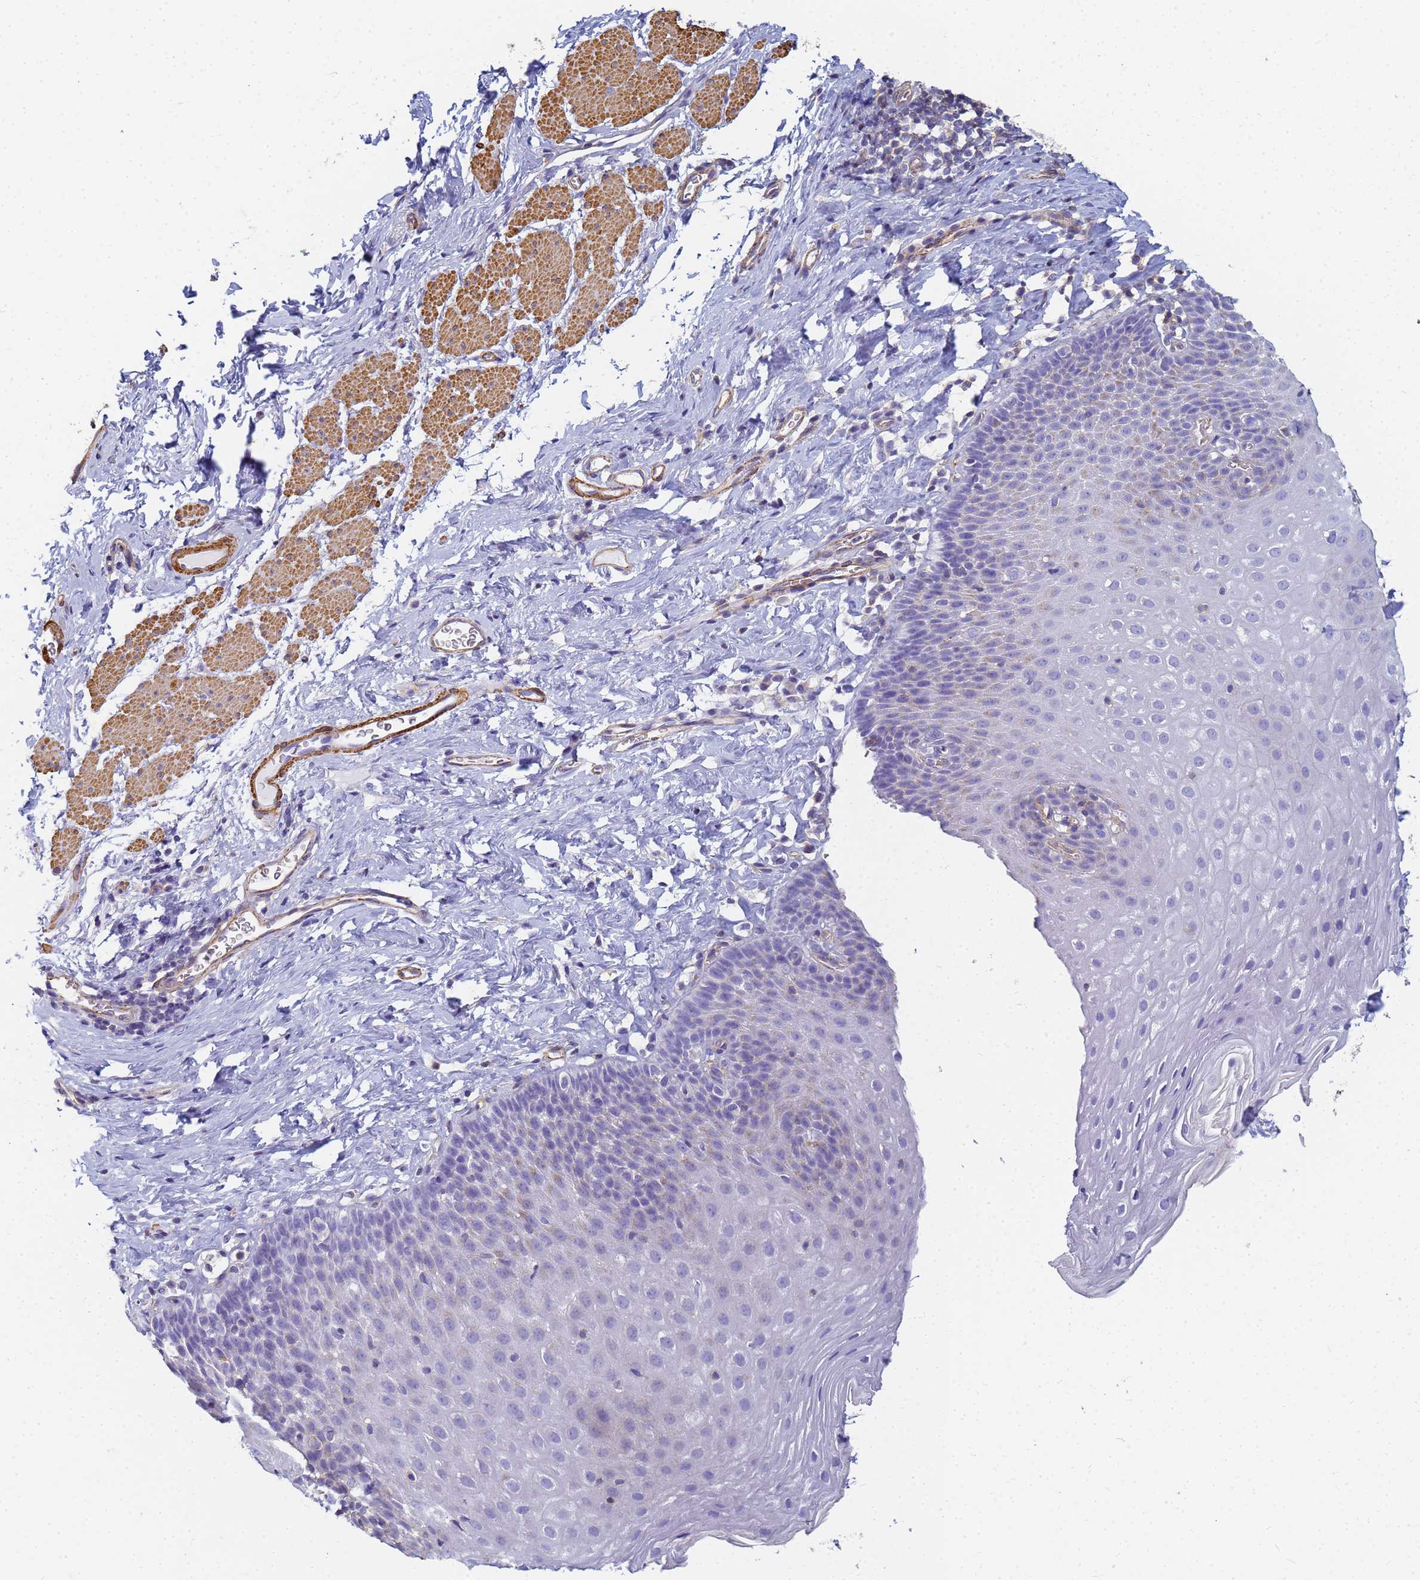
{"staining": {"intensity": "weak", "quantity": "<25%", "location": "cytoplasmic/membranous"}, "tissue": "esophagus", "cell_type": "Squamous epithelial cells", "image_type": "normal", "snomed": [{"axis": "morphology", "description": "Normal tissue, NOS"}, {"axis": "topography", "description": "Esophagus"}], "caption": "Immunohistochemical staining of normal human esophagus demonstrates no significant staining in squamous epithelial cells. (Immunohistochemistry, brightfield microscopy, high magnification).", "gene": "TPM1", "patient": {"sex": "female", "age": 61}}